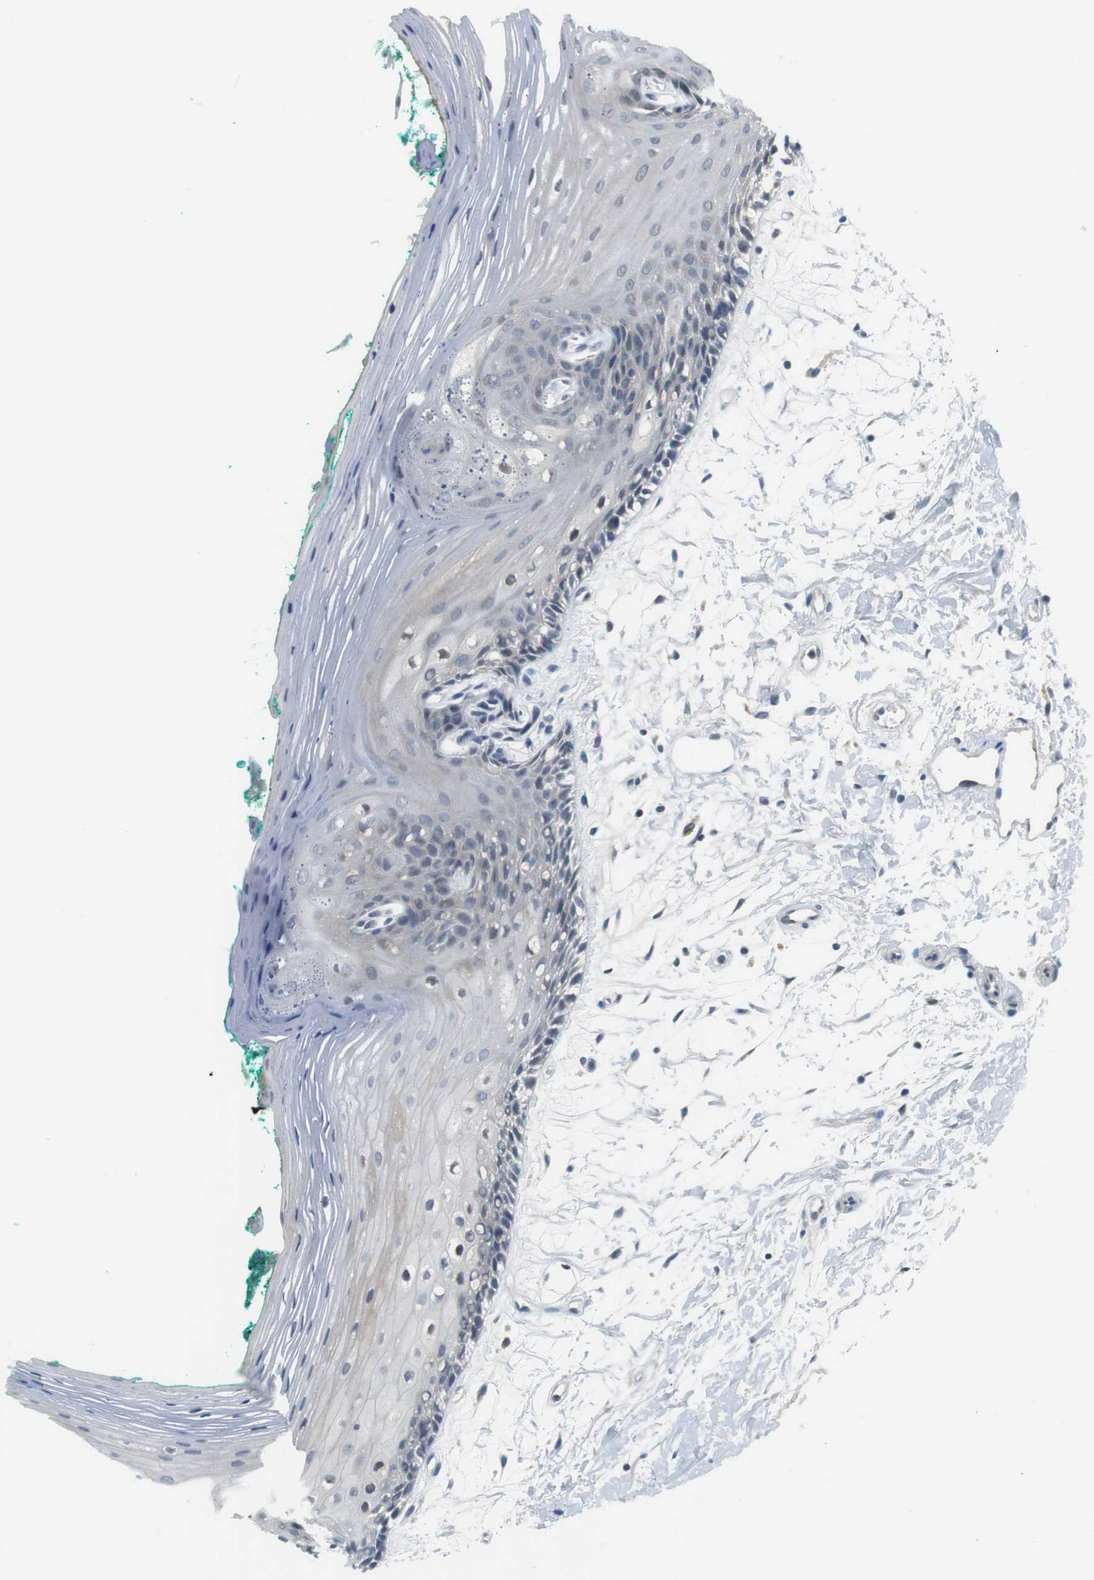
{"staining": {"intensity": "negative", "quantity": "none", "location": "none"}, "tissue": "oral mucosa", "cell_type": "Squamous epithelial cells", "image_type": "normal", "snomed": [{"axis": "morphology", "description": "Normal tissue, NOS"}, {"axis": "topography", "description": "Skeletal muscle"}, {"axis": "topography", "description": "Oral tissue"}, {"axis": "topography", "description": "Peripheral nerve tissue"}], "caption": "Immunohistochemistry (IHC) of unremarkable oral mucosa exhibits no positivity in squamous epithelial cells.", "gene": "WNT7A", "patient": {"sex": "female", "age": 84}}